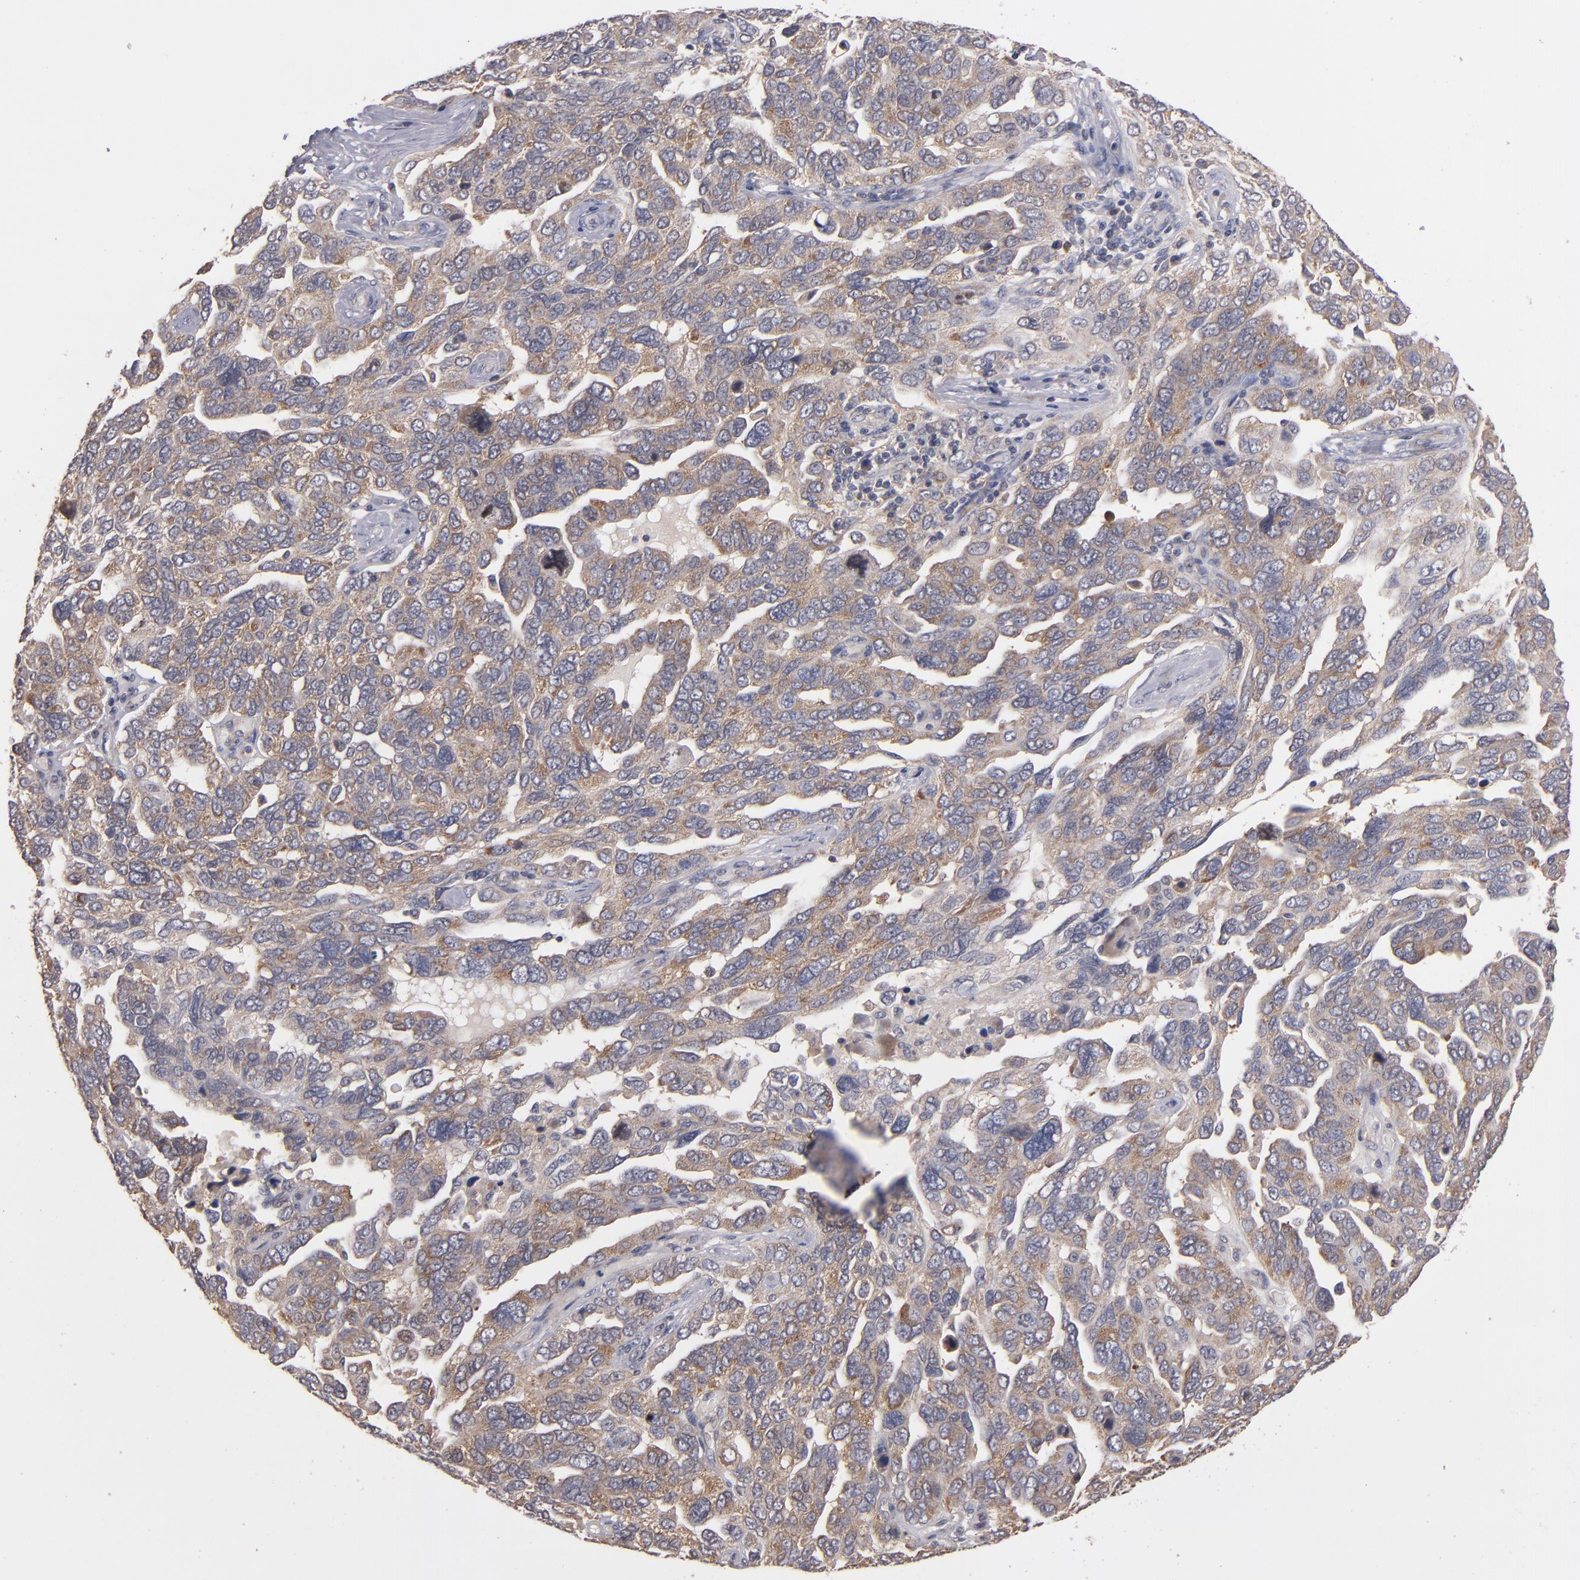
{"staining": {"intensity": "moderate", "quantity": ">75%", "location": "cytoplasmic/membranous"}, "tissue": "ovarian cancer", "cell_type": "Tumor cells", "image_type": "cancer", "snomed": [{"axis": "morphology", "description": "Cystadenocarcinoma, serous, NOS"}, {"axis": "topography", "description": "Ovary"}], "caption": "Protein expression analysis of serous cystadenocarcinoma (ovarian) reveals moderate cytoplasmic/membranous staining in approximately >75% of tumor cells.", "gene": "UPF3B", "patient": {"sex": "female", "age": 64}}